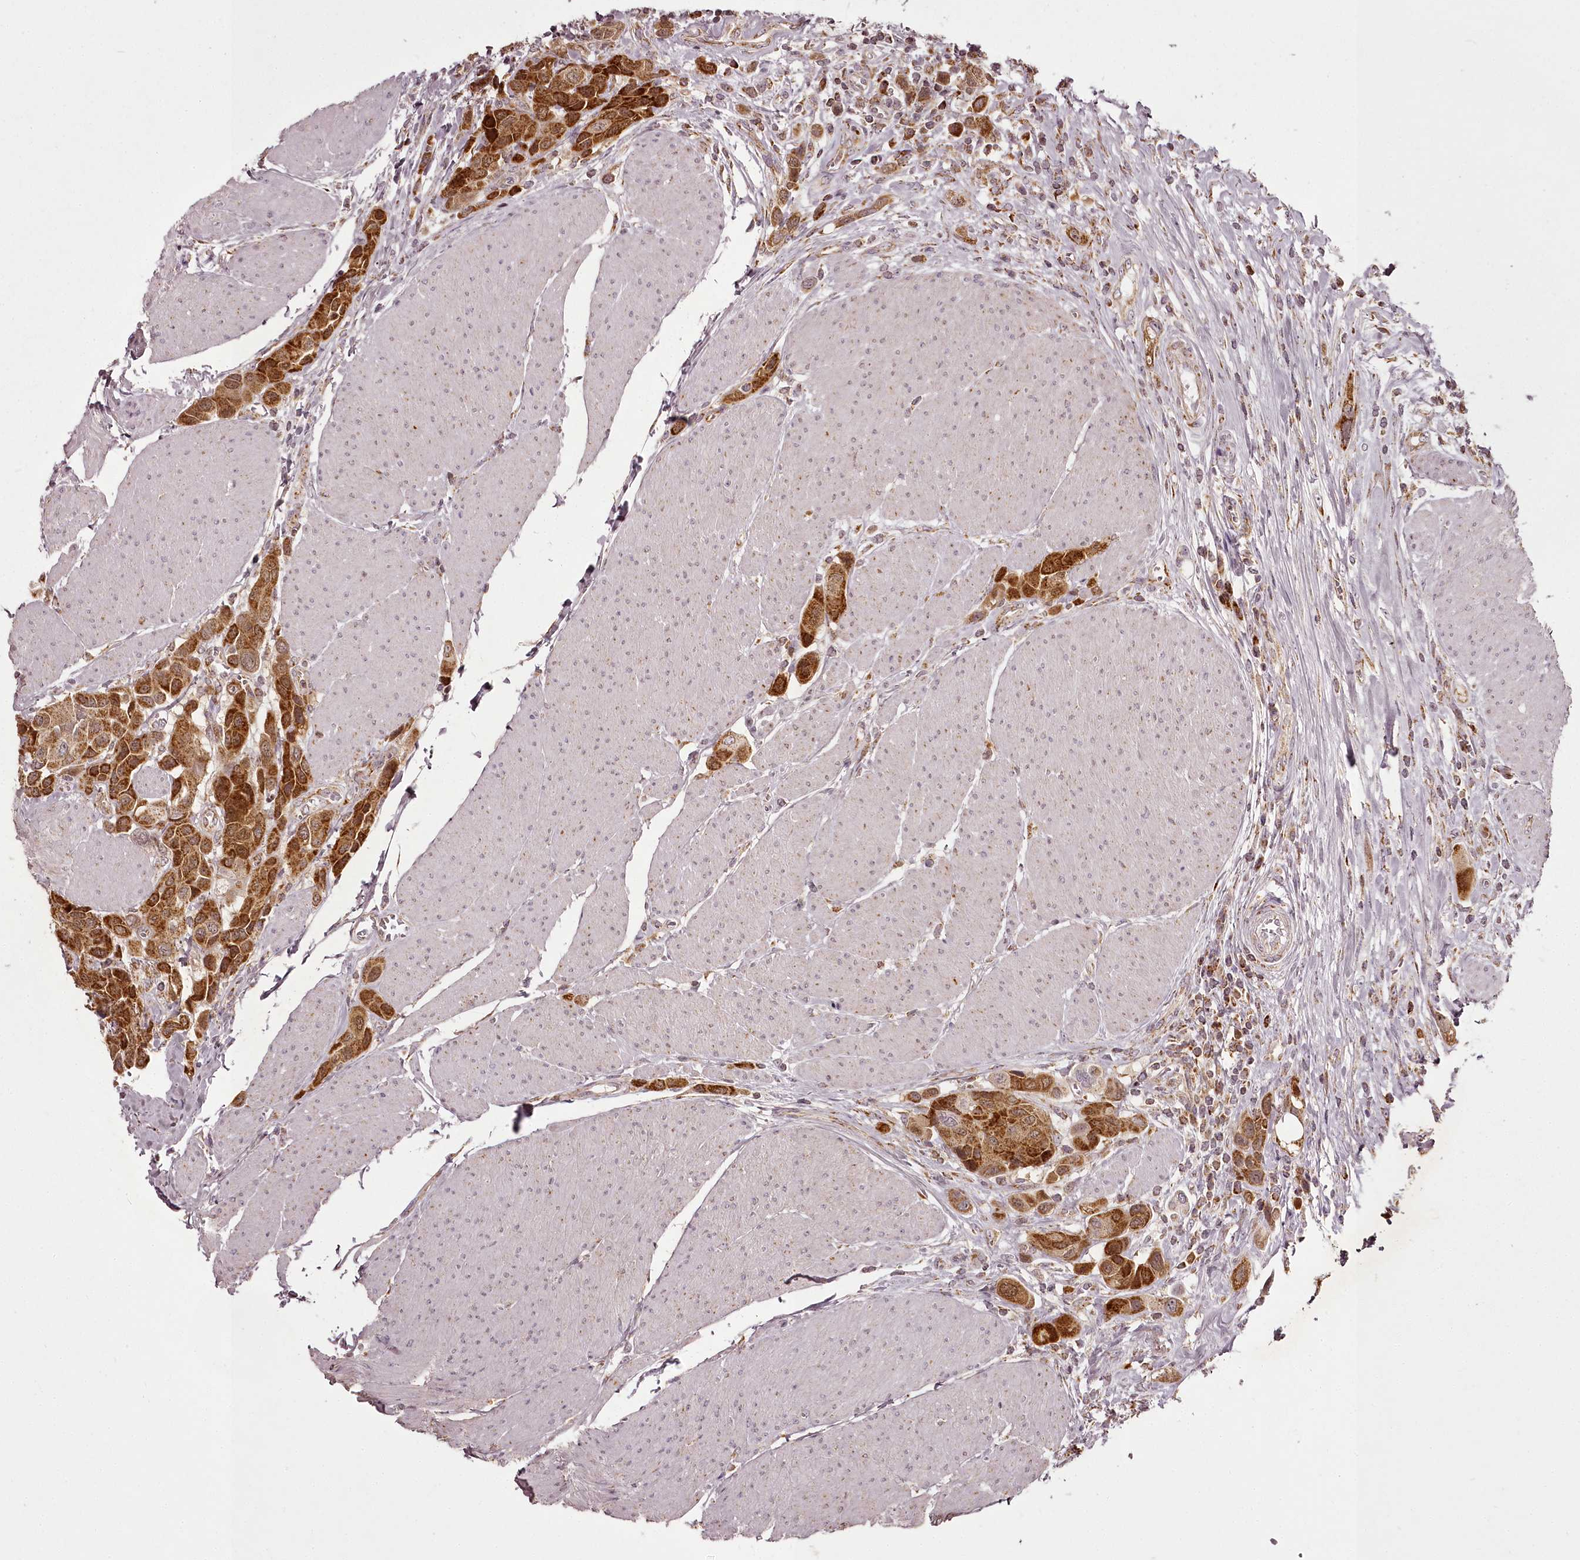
{"staining": {"intensity": "strong", "quantity": ">75%", "location": "cytoplasmic/membranous"}, "tissue": "urothelial cancer", "cell_type": "Tumor cells", "image_type": "cancer", "snomed": [{"axis": "morphology", "description": "Urothelial carcinoma, High grade"}, {"axis": "topography", "description": "Urinary bladder"}], "caption": "Immunohistochemical staining of human urothelial cancer reveals high levels of strong cytoplasmic/membranous expression in about >75% of tumor cells.", "gene": "CHCHD2", "patient": {"sex": "male", "age": 50}}